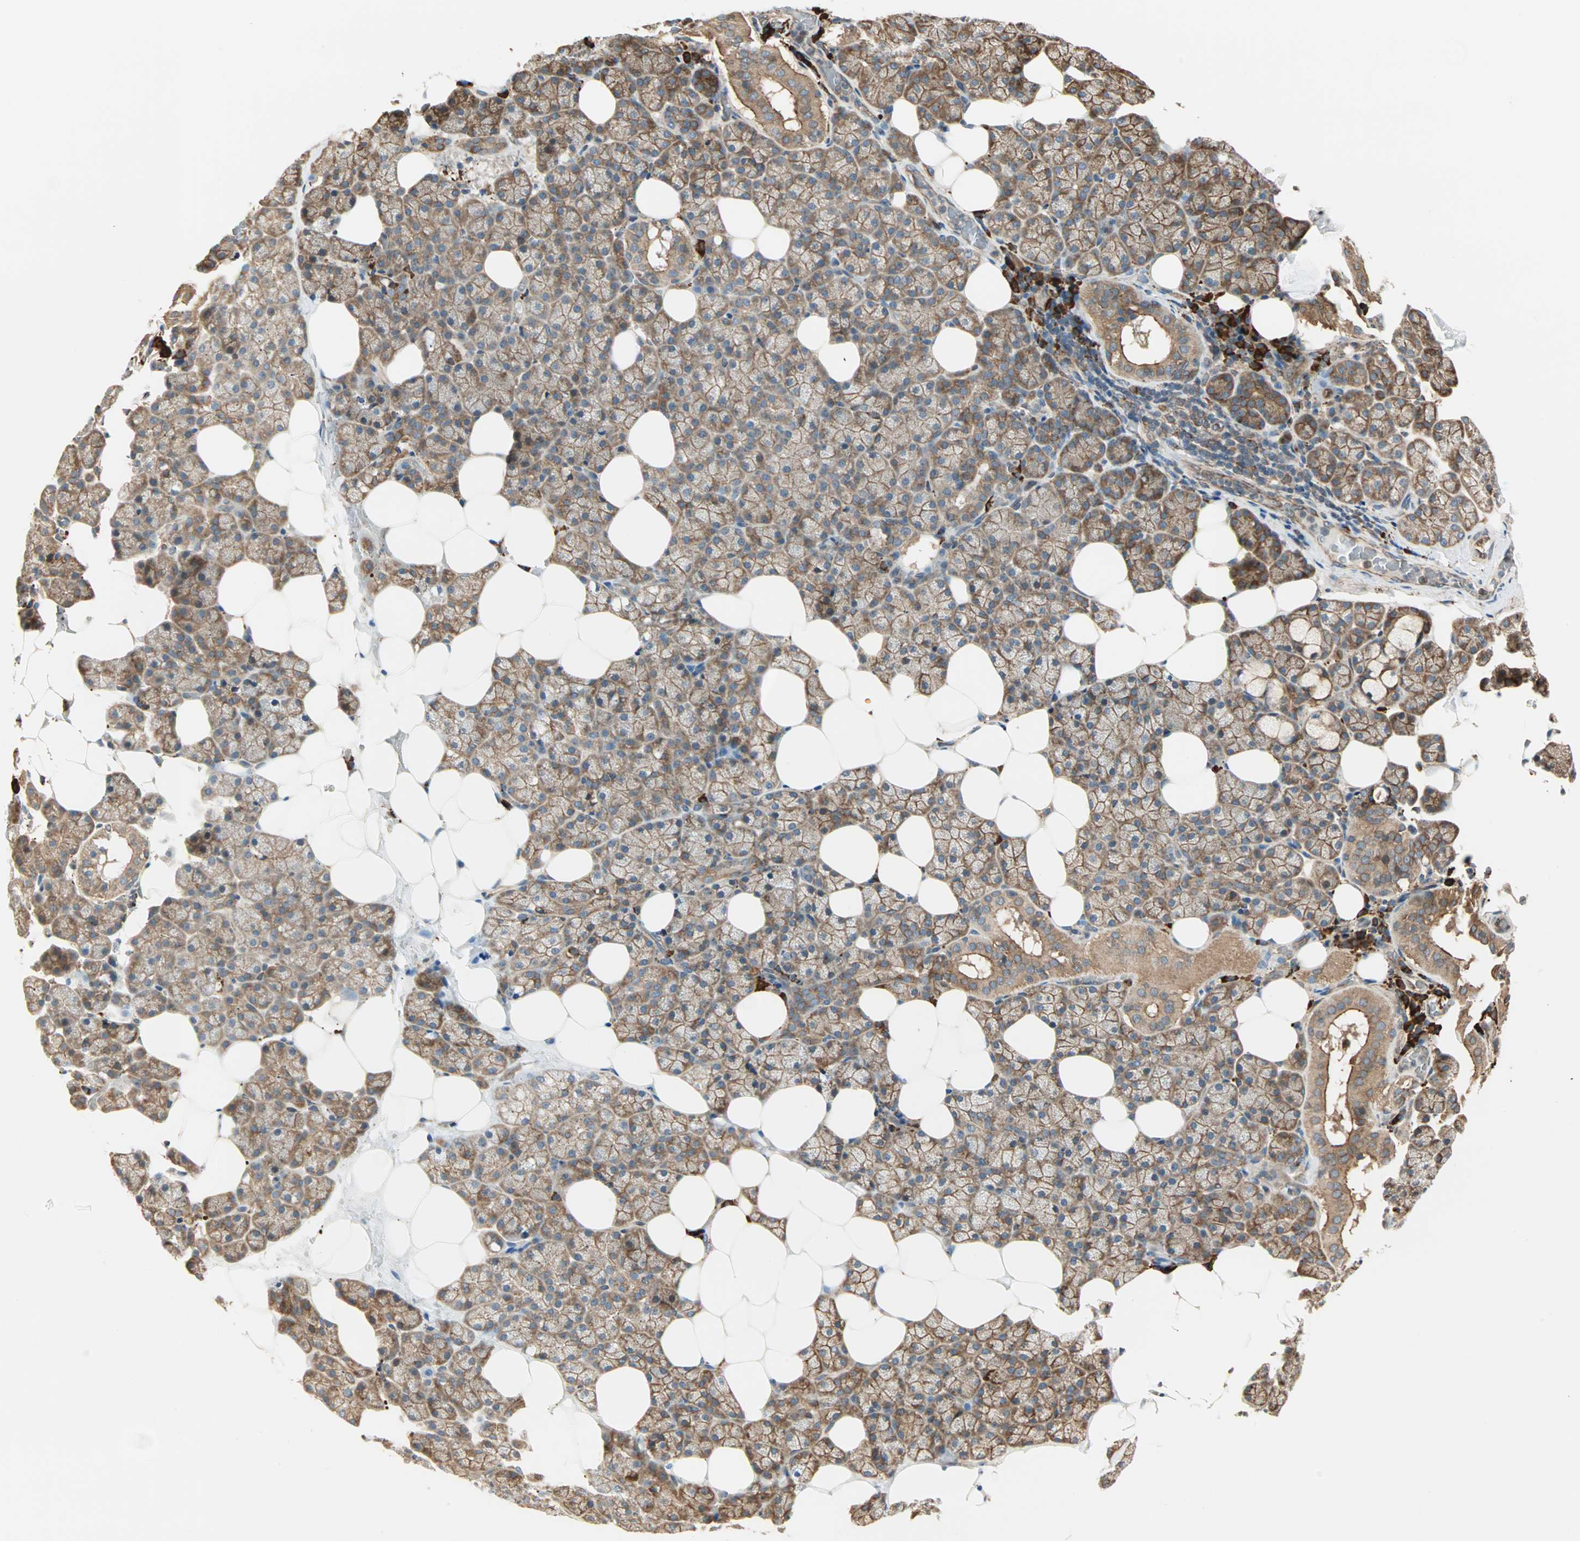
{"staining": {"intensity": "moderate", "quantity": ">75%", "location": "cytoplasmic/membranous"}, "tissue": "salivary gland", "cell_type": "Glandular cells", "image_type": "normal", "snomed": [{"axis": "morphology", "description": "Normal tissue, NOS"}, {"axis": "topography", "description": "Lymph node"}, {"axis": "topography", "description": "Salivary gland"}], "caption": "DAB immunohistochemical staining of benign human salivary gland displays moderate cytoplasmic/membranous protein positivity in about >75% of glandular cells. (DAB (3,3'-diaminobenzidine) IHC with brightfield microscopy, high magnification).", "gene": "P4HA1", "patient": {"sex": "male", "age": 8}}